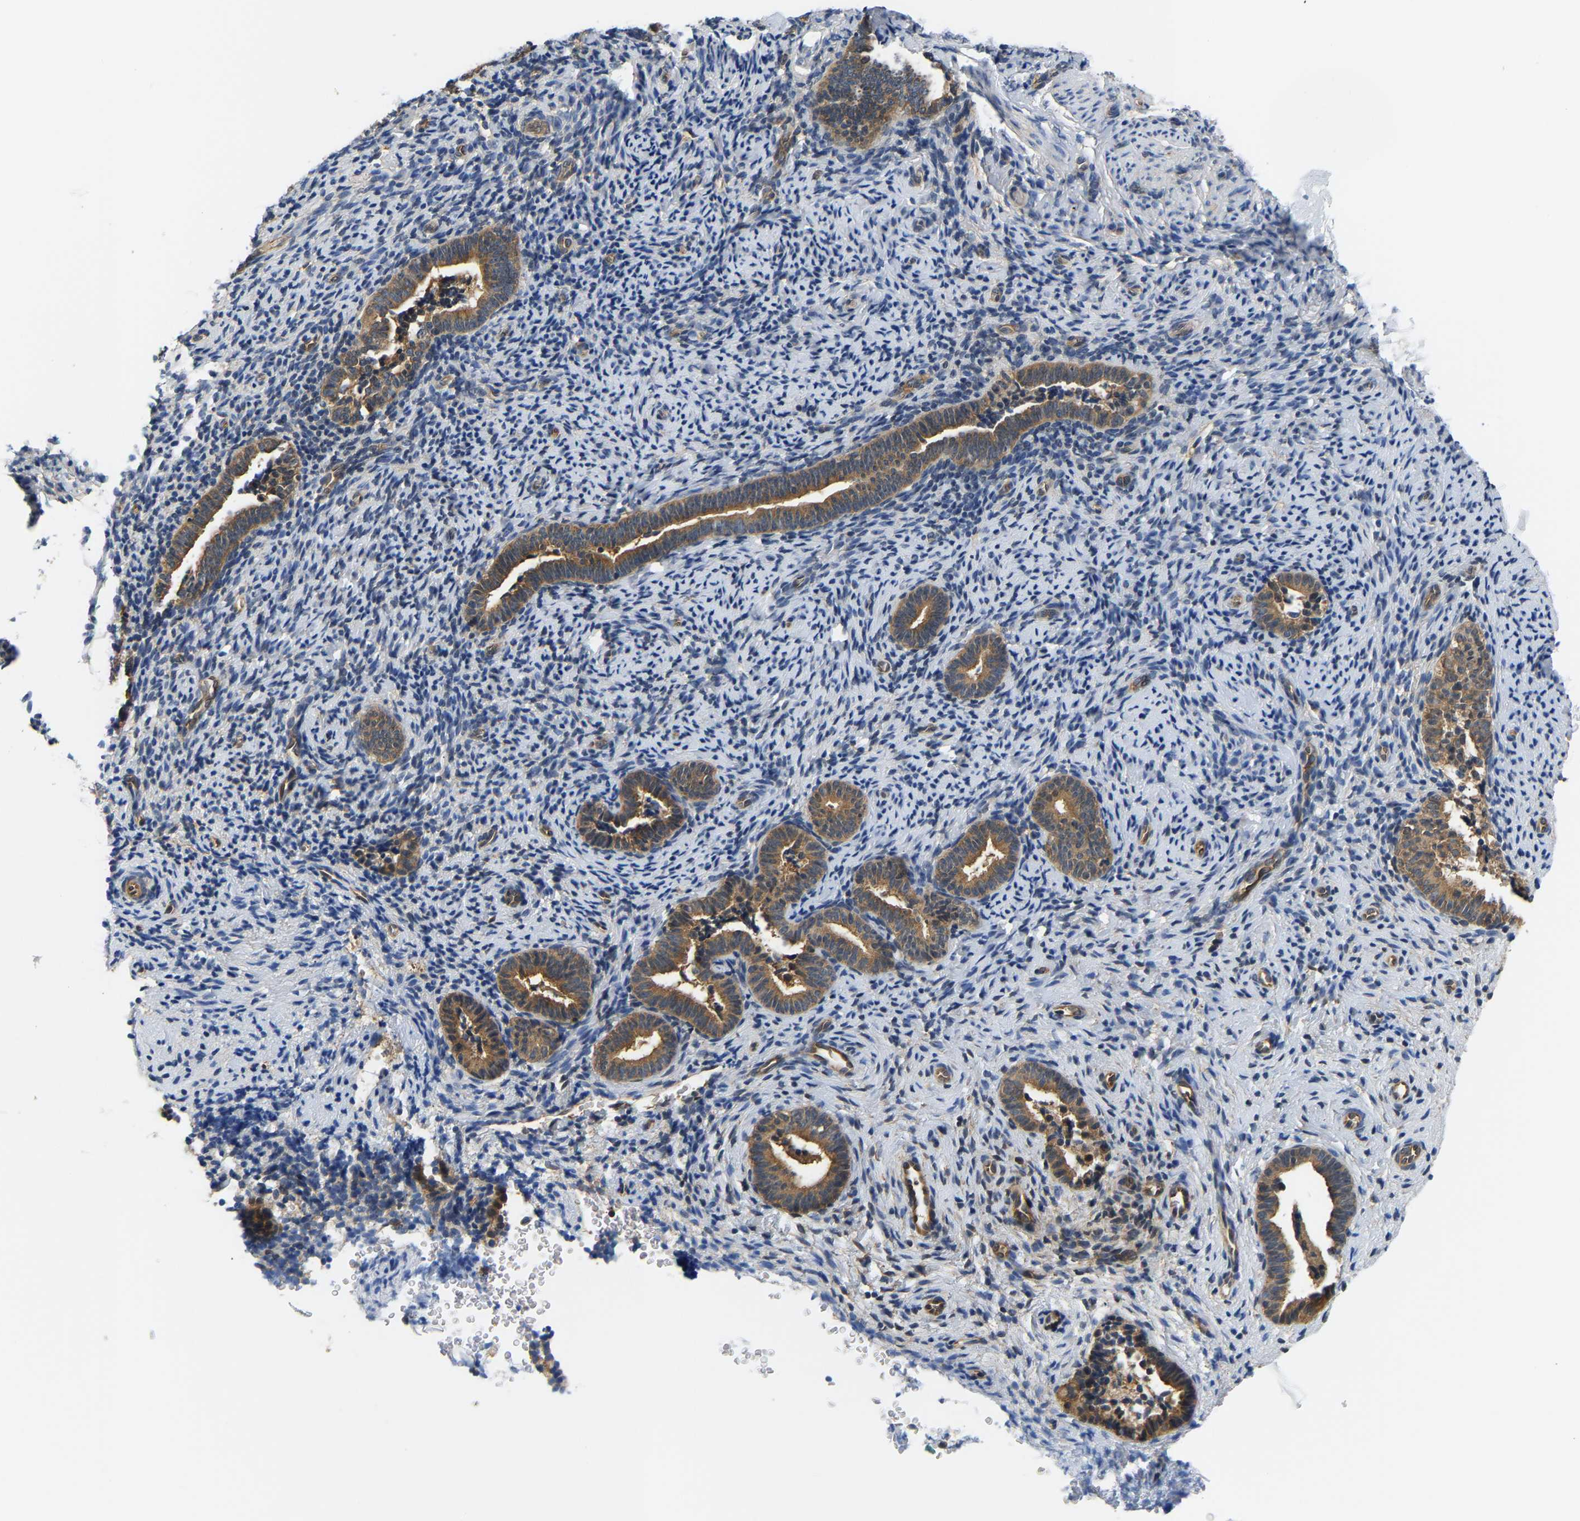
{"staining": {"intensity": "negative", "quantity": "none", "location": "none"}, "tissue": "endometrium", "cell_type": "Cells in endometrial stroma", "image_type": "normal", "snomed": [{"axis": "morphology", "description": "Normal tissue, NOS"}, {"axis": "topography", "description": "Endometrium"}], "caption": "This is an immunohistochemistry (IHC) image of unremarkable human endometrium. There is no staining in cells in endometrial stroma.", "gene": "ARHGEF12", "patient": {"sex": "female", "age": 51}}